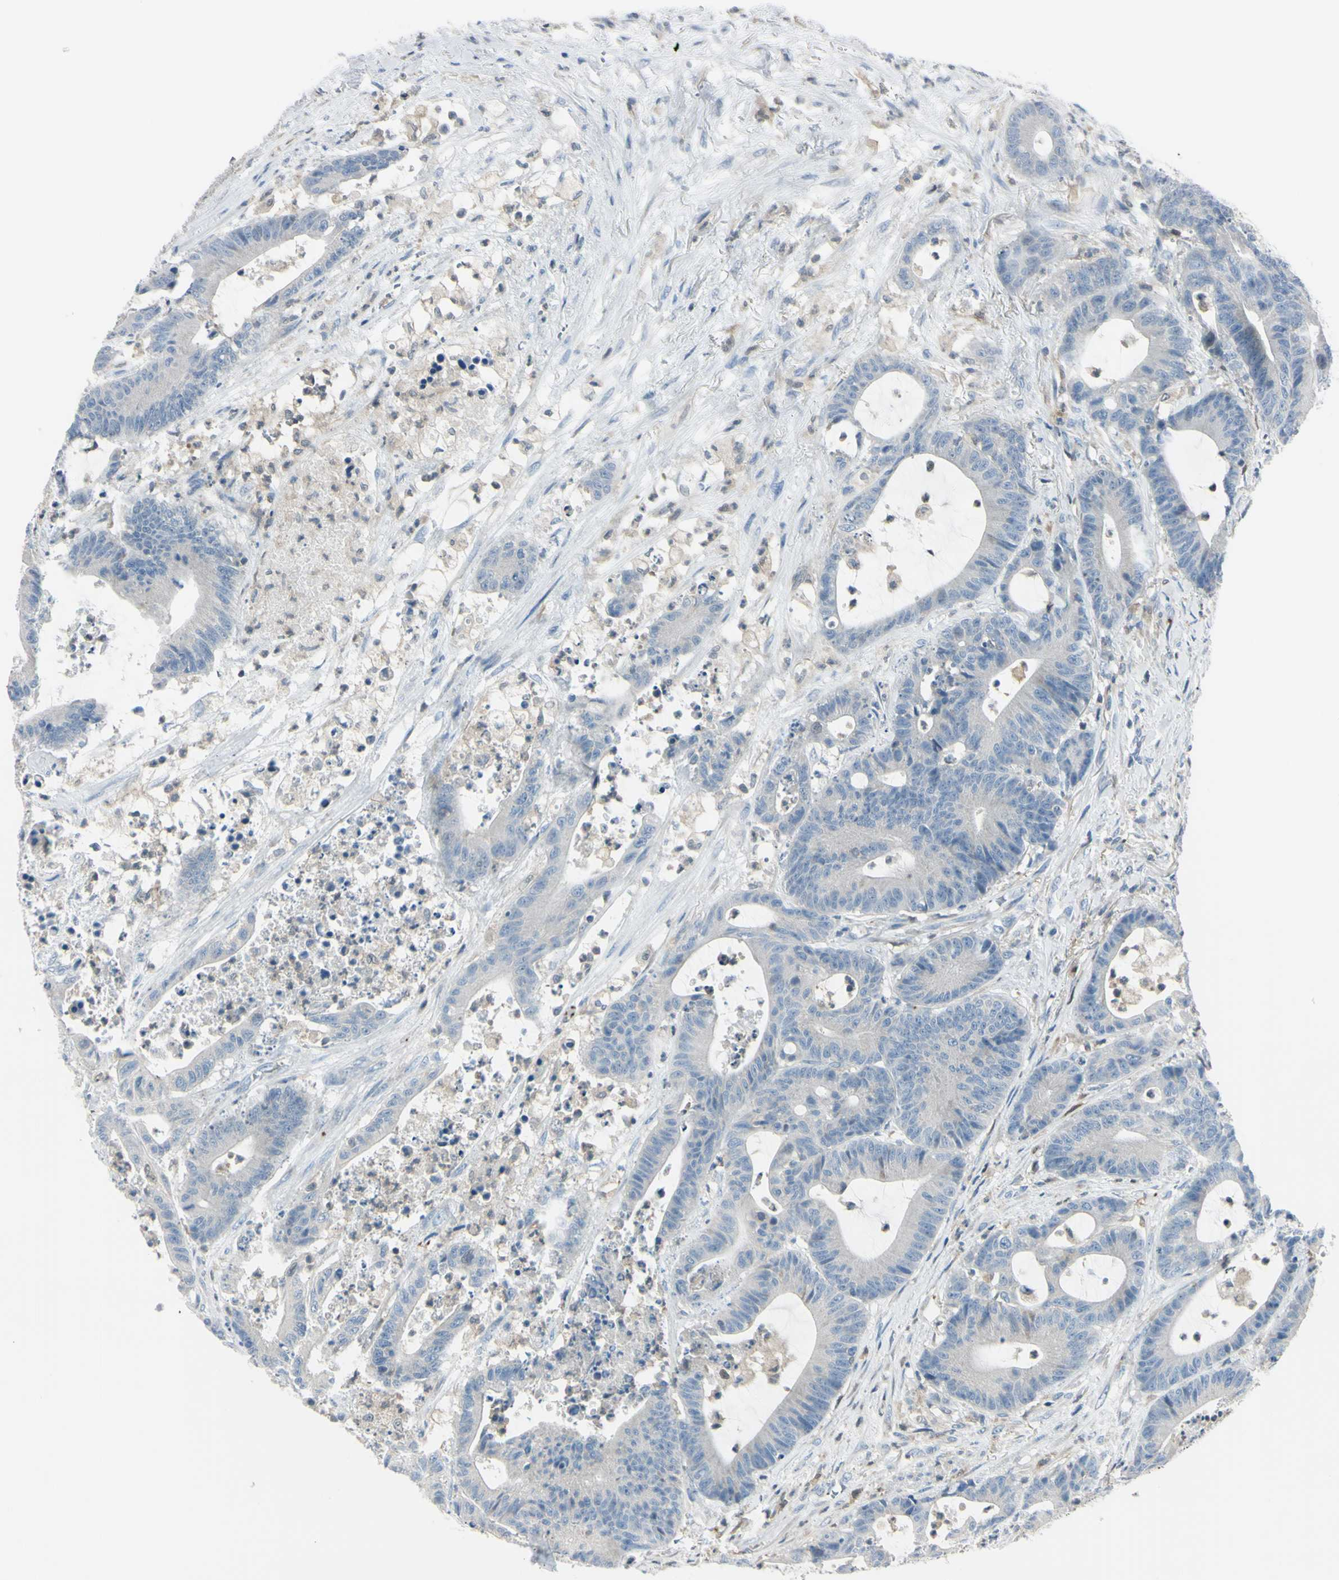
{"staining": {"intensity": "negative", "quantity": "none", "location": "none"}, "tissue": "colorectal cancer", "cell_type": "Tumor cells", "image_type": "cancer", "snomed": [{"axis": "morphology", "description": "Adenocarcinoma, NOS"}, {"axis": "topography", "description": "Colon"}], "caption": "This is an immunohistochemistry (IHC) micrograph of adenocarcinoma (colorectal). There is no positivity in tumor cells.", "gene": "CYRIB", "patient": {"sex": "female", "age": 84}}